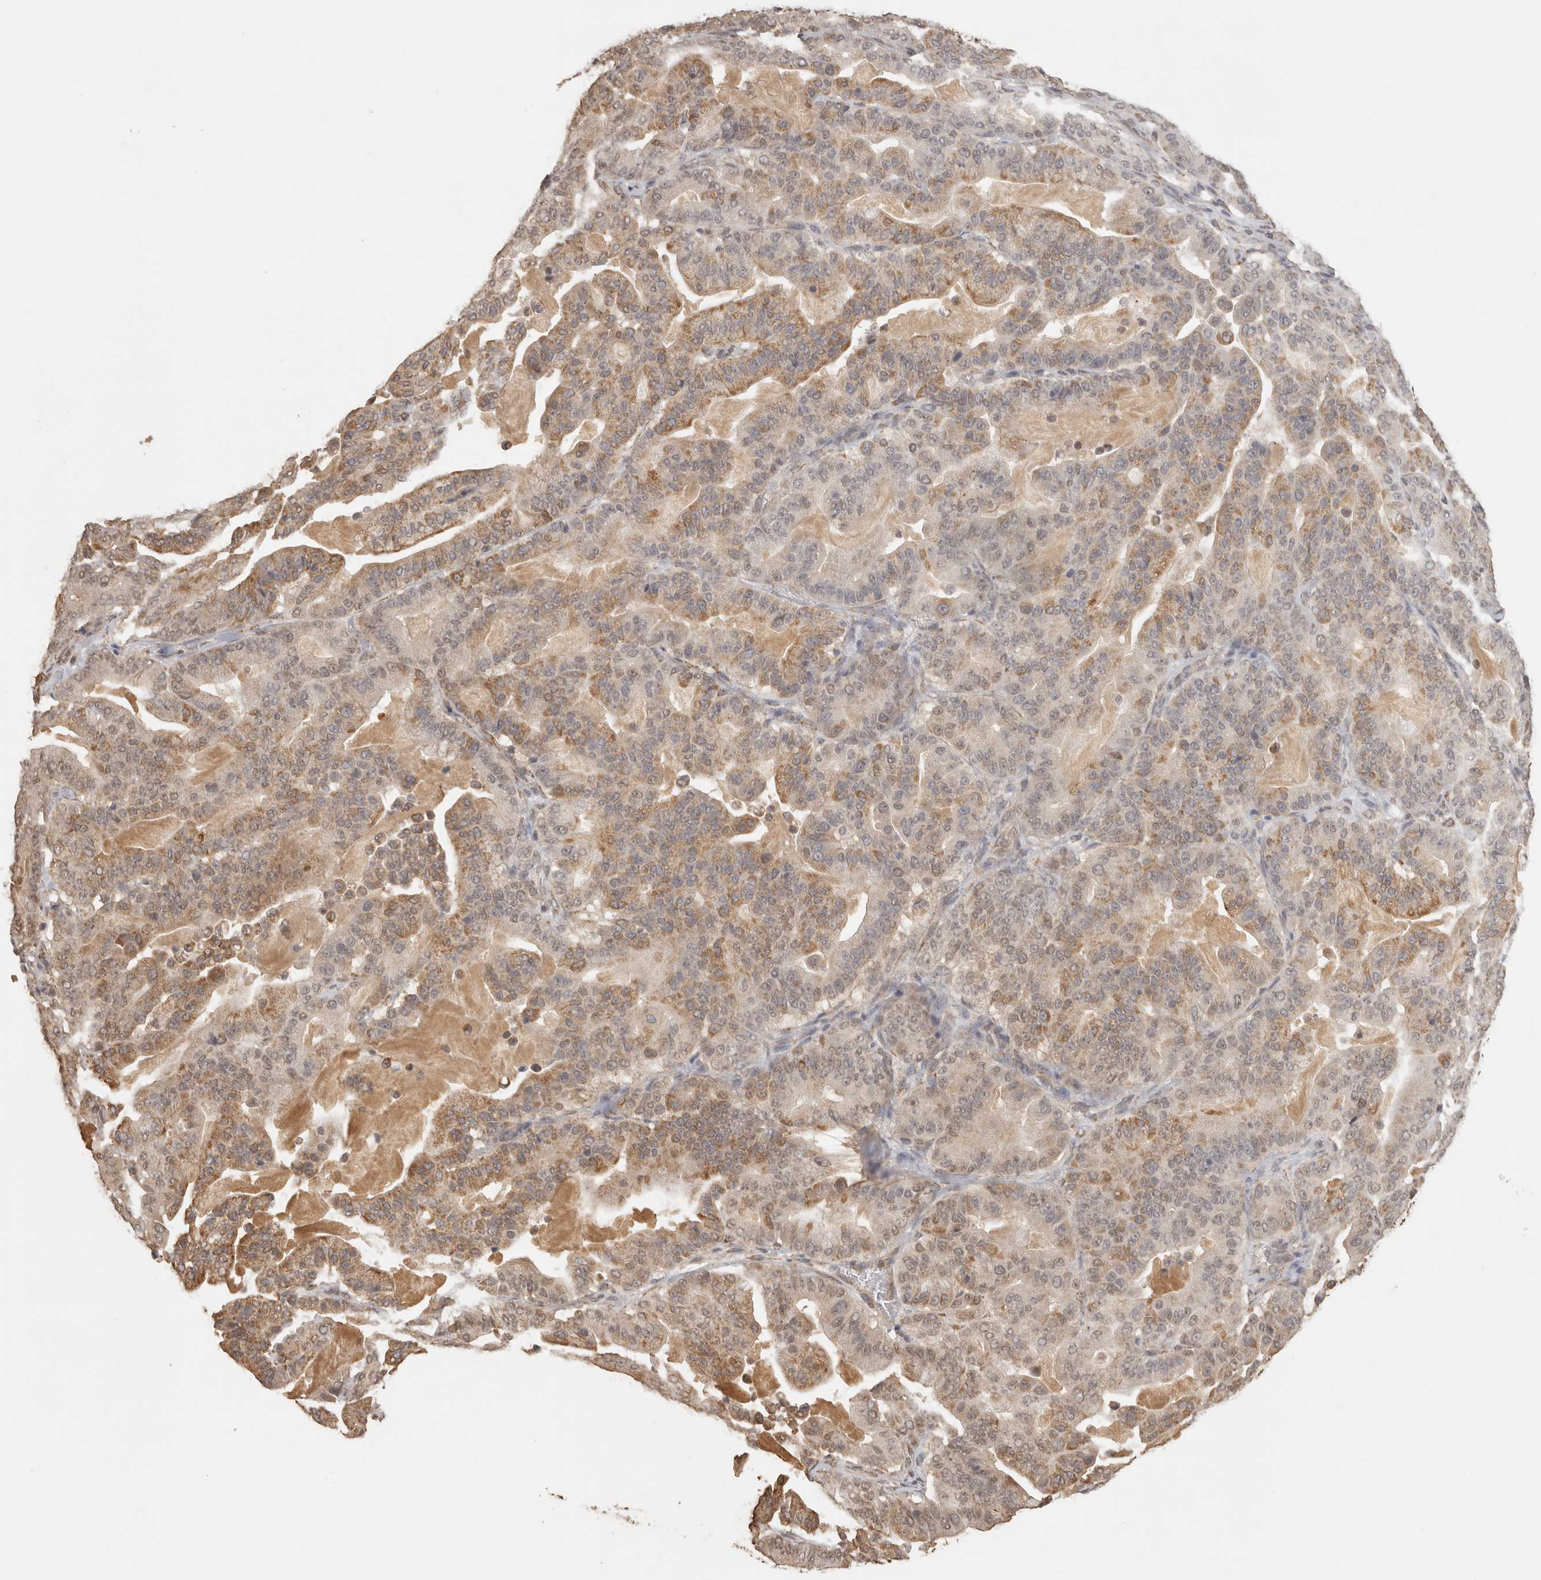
{"staining": {"intensity": "moderate", "quantity": ">75%", "location": "cytoplasmic/membranous"}, "tissue": "pancreatic cancer", "cell_type": "Tumor cells", "image_type": "cancer", "snomed": [{"axis": "morphology", "description": "Adenocarcinoma, NOS"}, {"axis": "topography", "description": "Pancreas"}], "caption": "Pancreatic adenocarcinoma stained with DAB (3,3'-diaminobenzidine) IHC demonstrates medium levels of moderate cytoplasmic/membranous staining in approximately >75% of tumor cells.", "gene": "BNIP3L", "patient": {"sex": "male", "age": 63}}